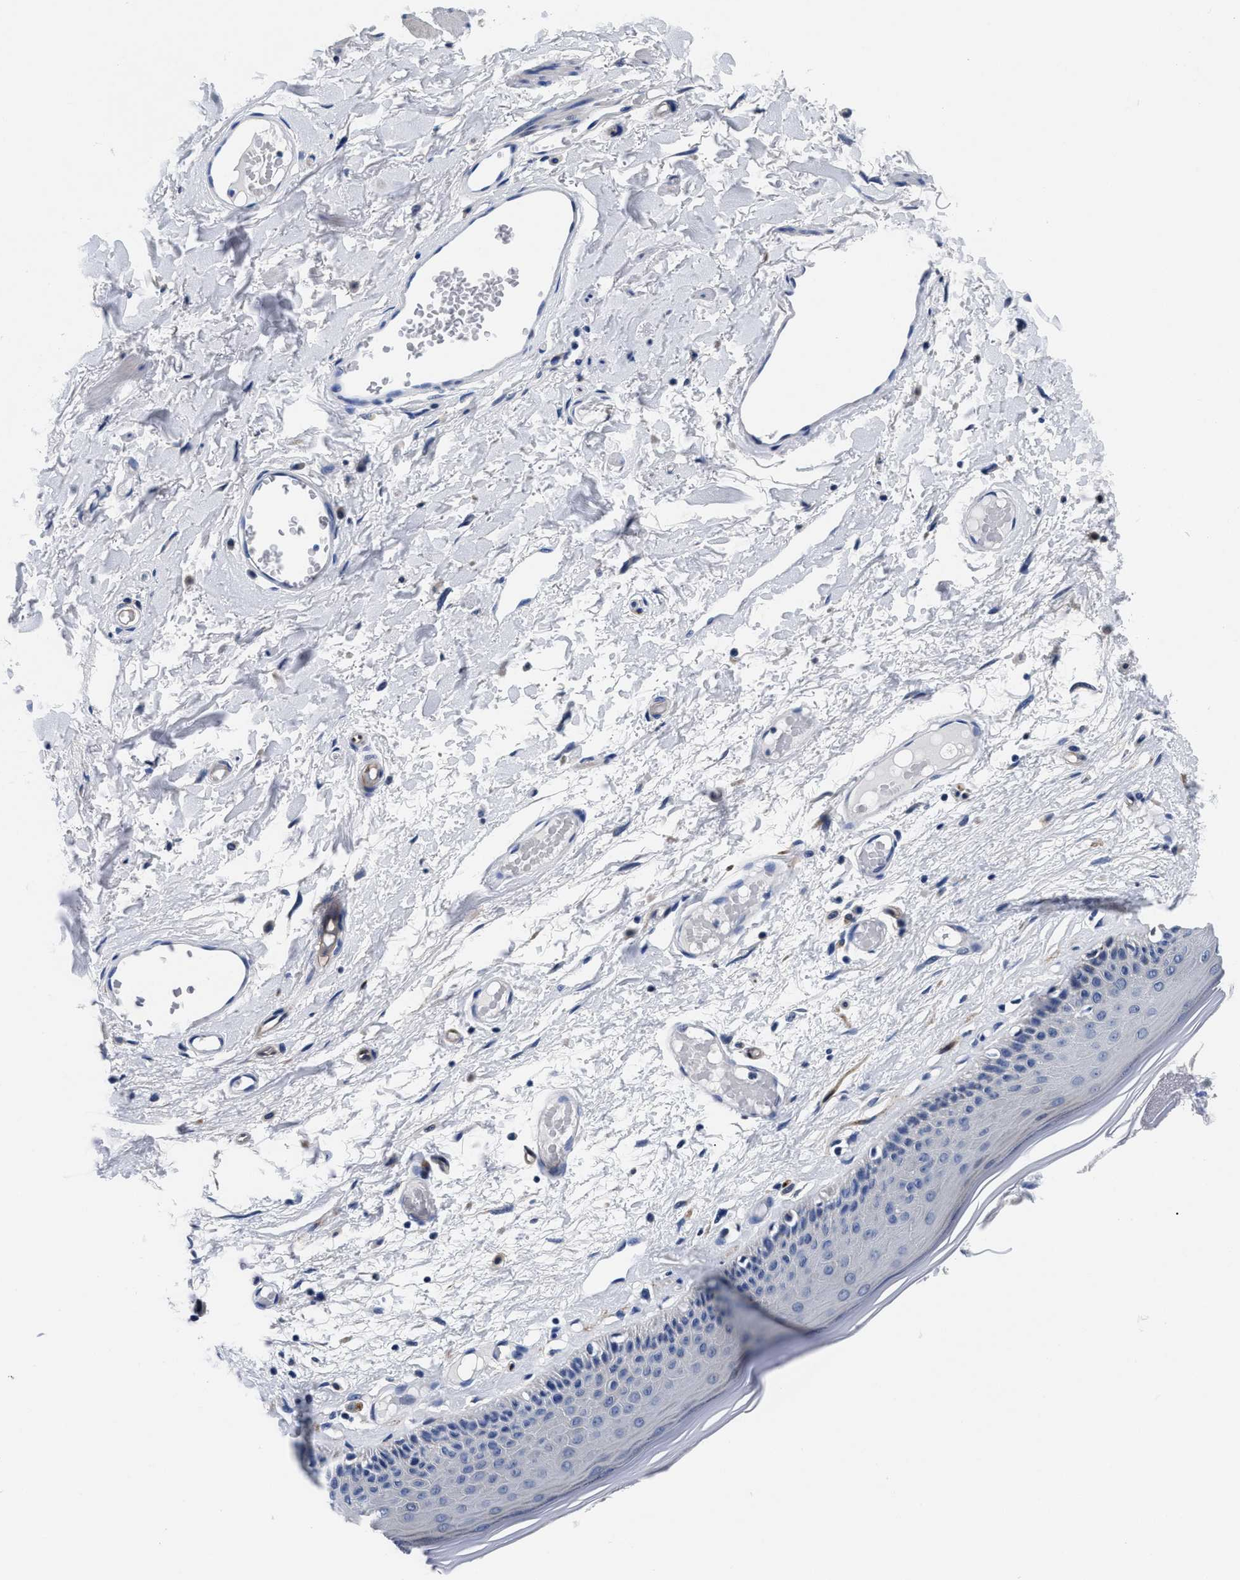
{"staining": {"intensity": "moderate", "quantity": "<25%", "location": "cytoplasmic/membranous"}, "tissue": "skin", "cell_type": "Epidermal cells", "image_type": "normal", "snomed": [{"axis": "morphology", "description": "Normal tissue, NOS"}, {"axis": "topography", "description": "Vulva"}], "caption": "Moderate cytoplasmic/membranous positivity is identified in about <25% of epidermal cells in normal skin. (DAB IHC with brightfield microscopy, high magnification).", "gene": "SLC35F1", "patient": {"sex": "female", "age": 73}}